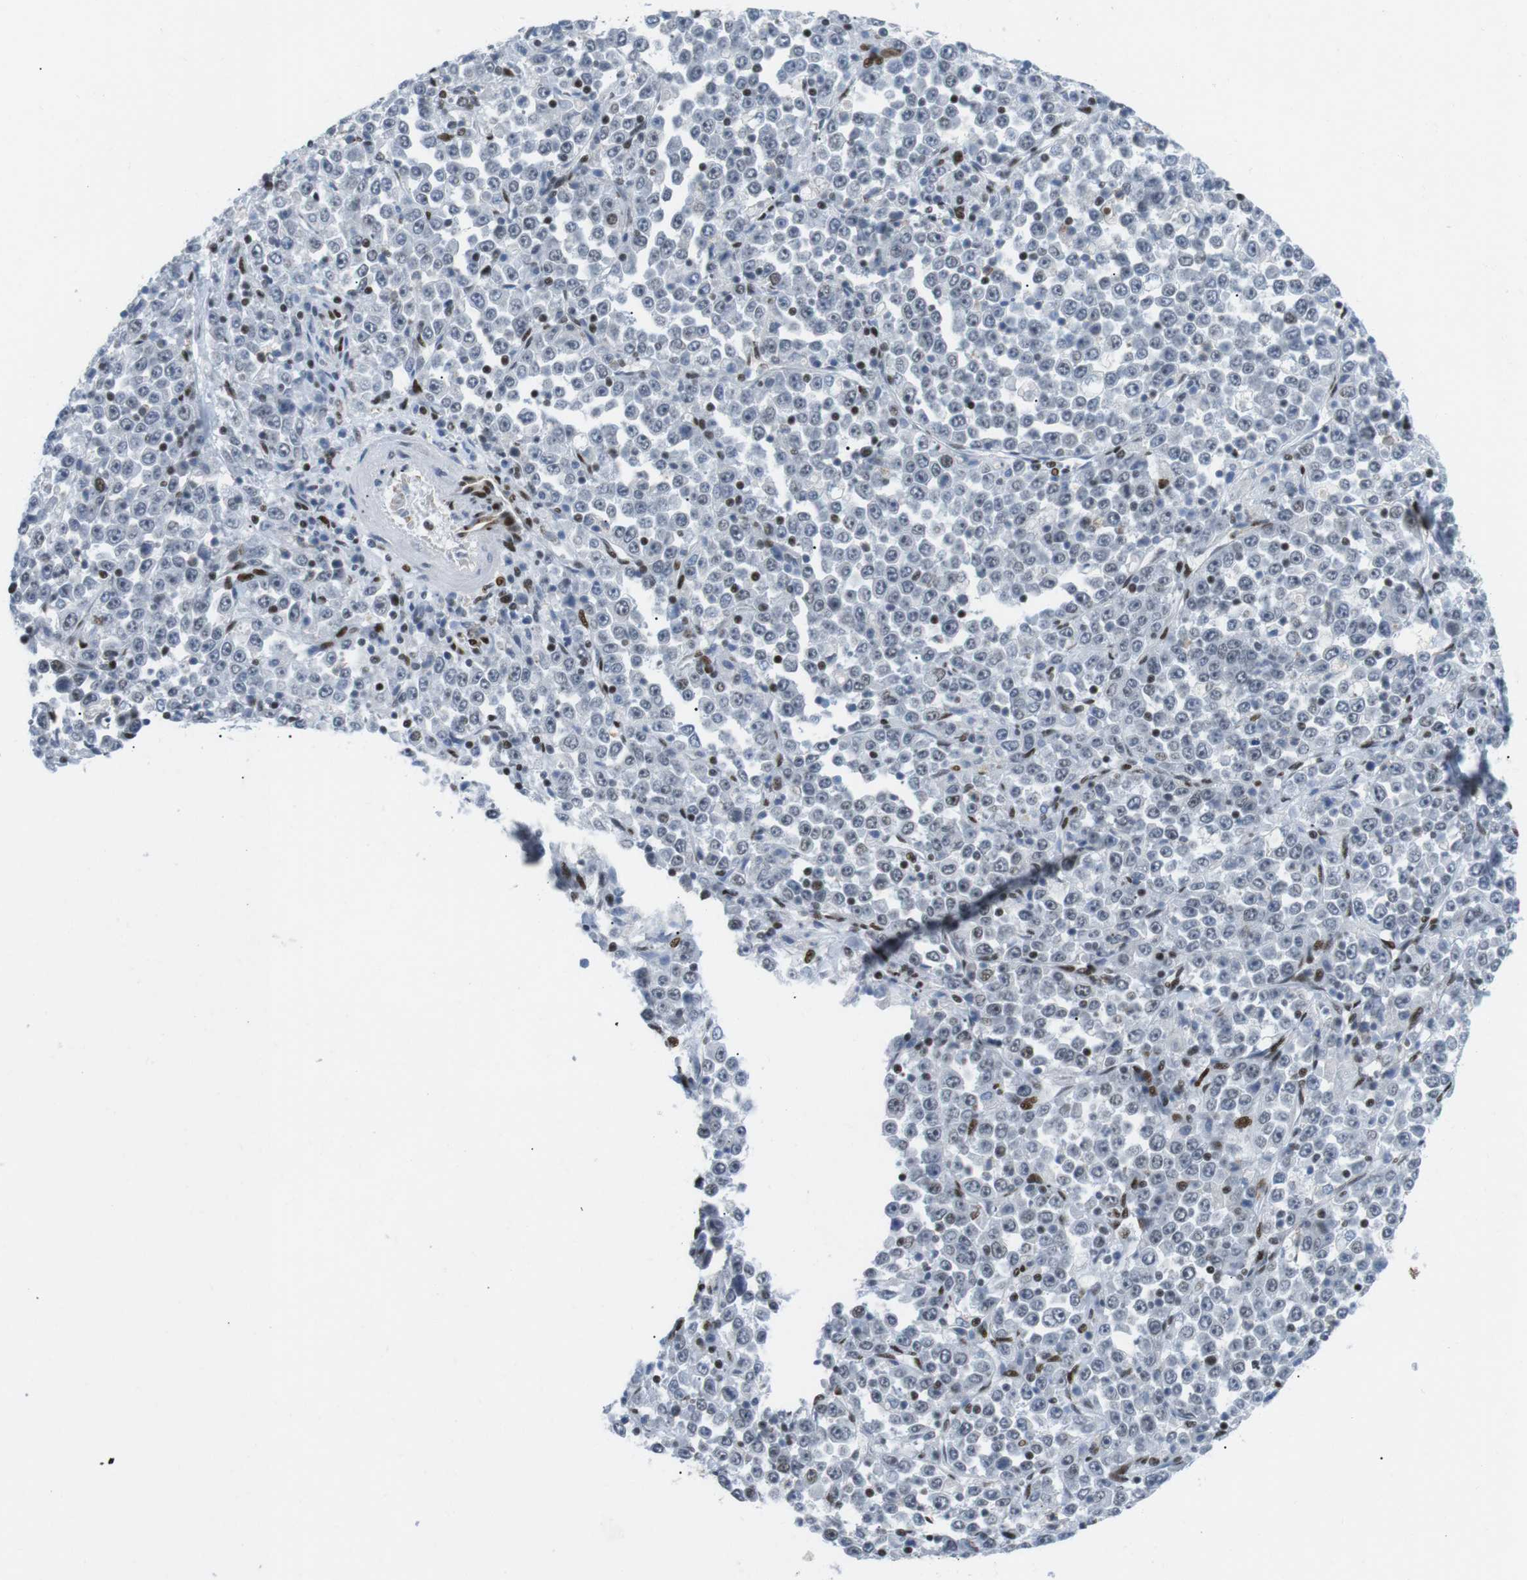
{"staining": {"intensity": "weak", "quantity": "<25%", "location": "nuclear"}, "tissue": "stomach cancer", "cell_type": "Tumor cells", "image_type": "cancer", "snomed": [{"axis": "morphology", "description": "Normal tissue, NOS"}, {"axis": "morphology", "description": "Adenocarcinoma, NOS"}, {"axis": "topography", "description": "Stomach, upper"}, {"axis": "topography", "description": "Stomach"}], "caption": "Stomach cancer stained for a protein using immunohistochemistry (IHC) reveals no staining tumor cells.", "gene": "ARID1A", "patient": {"sex": "male", "age": 59}}